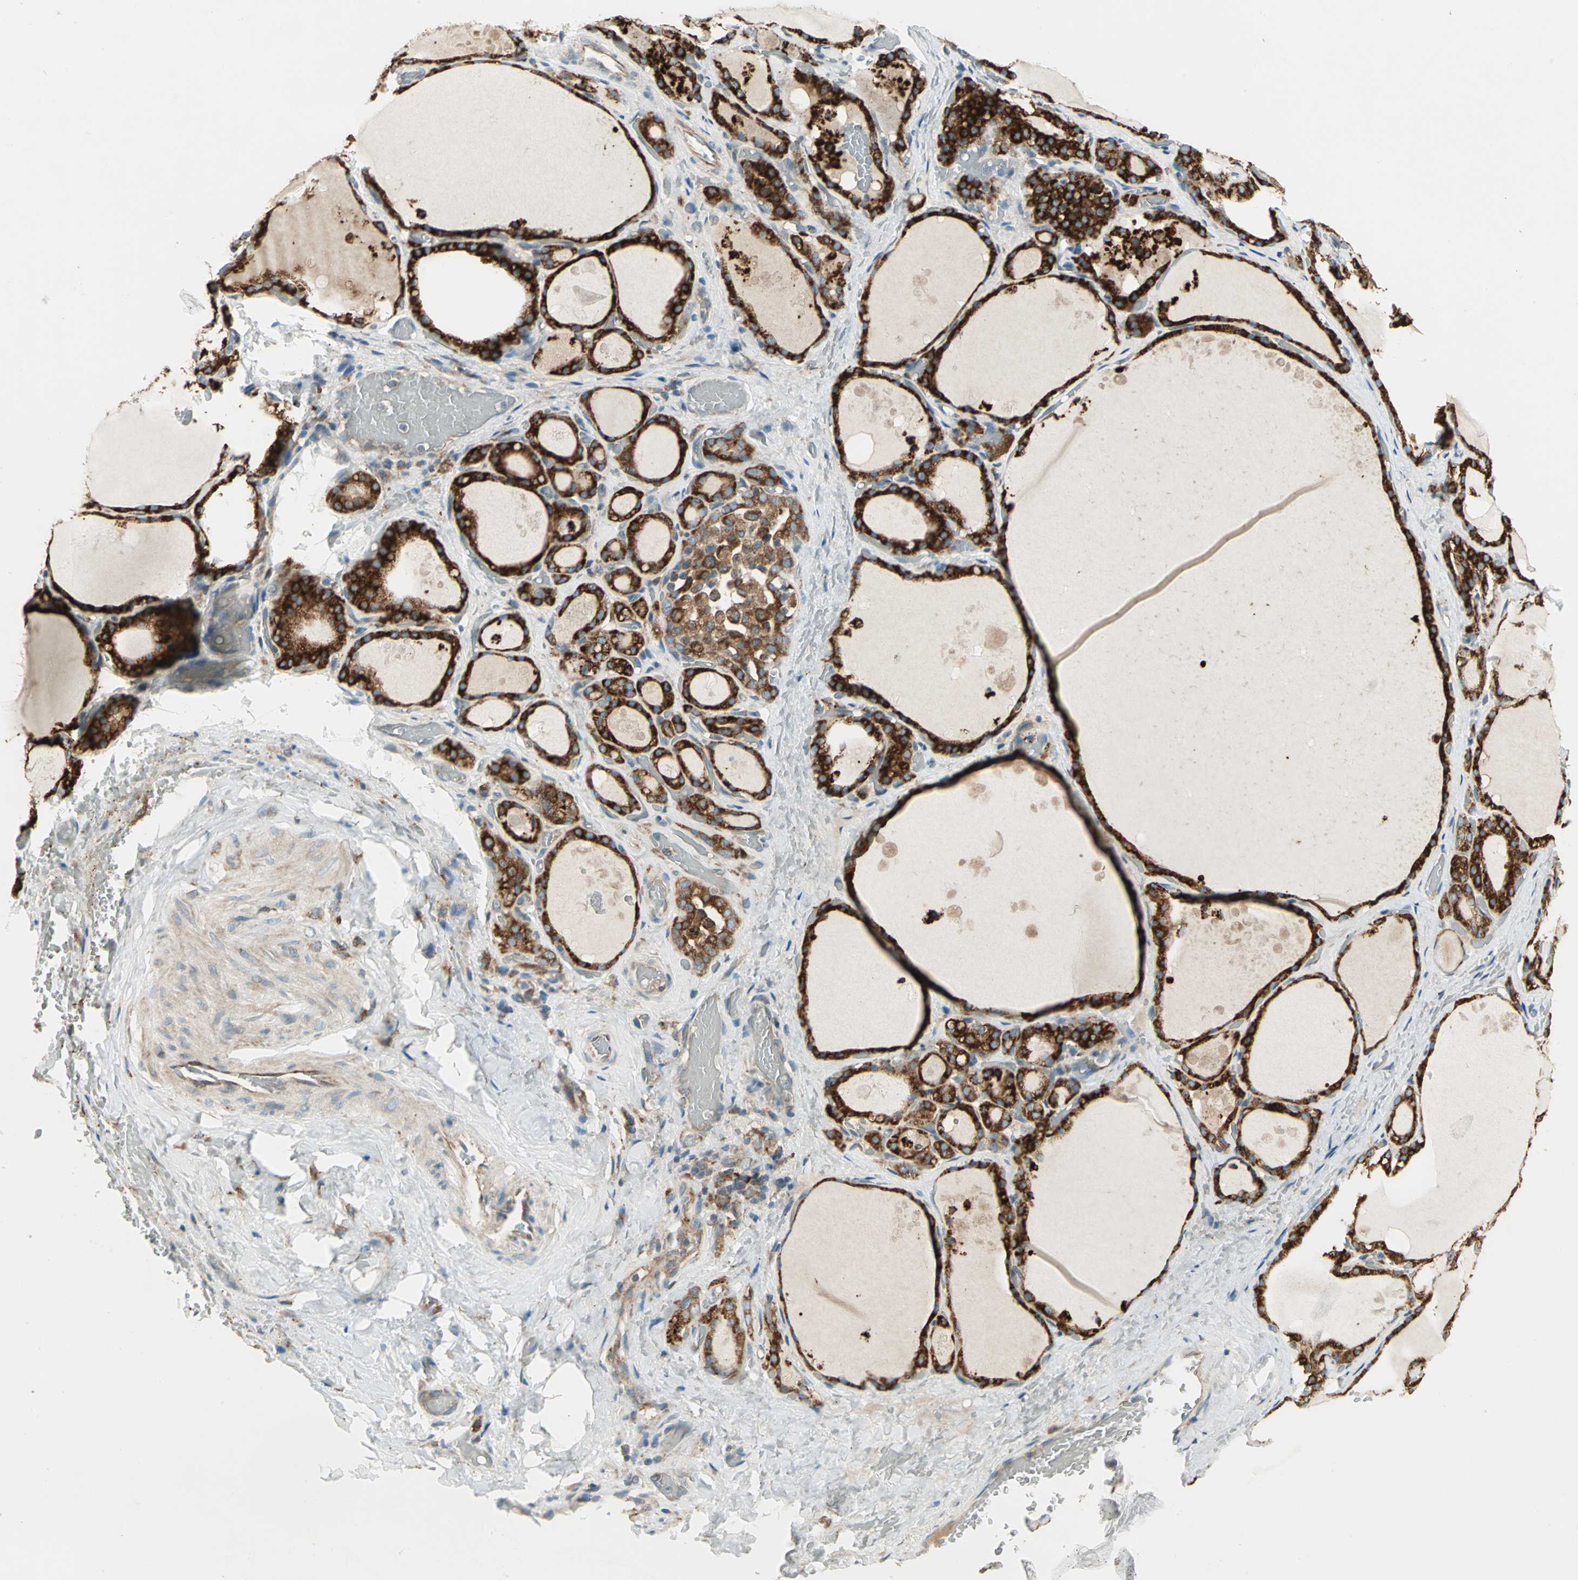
{"staining": {"intensity": "strong", "quantity": ">75%", "location": "cytoplasmic/membranous"}, "tissue": "thyroid gland", "cell_type": "Glandular cells", "image_type": "normal", "snomed": [{"axis": "morphology", "description": "Normal tissue, NOS"}, {"axis": "topography", "description": "Thyroid gland"}], "caption": "Immunohistochemical staining of normal thyroid gland exhibits >75% levels of strong cytoplasmic/membranous protein expression in approximately >75% of glandular cells. The protein is stained brown, and the nuclei are stained in blue (DAB (3,3'-diaminobenzidine) IHC with brightfield microscopy, high magnification).", "gene": "PDIA4", "patient": {"sex": "male", "age": 61}}